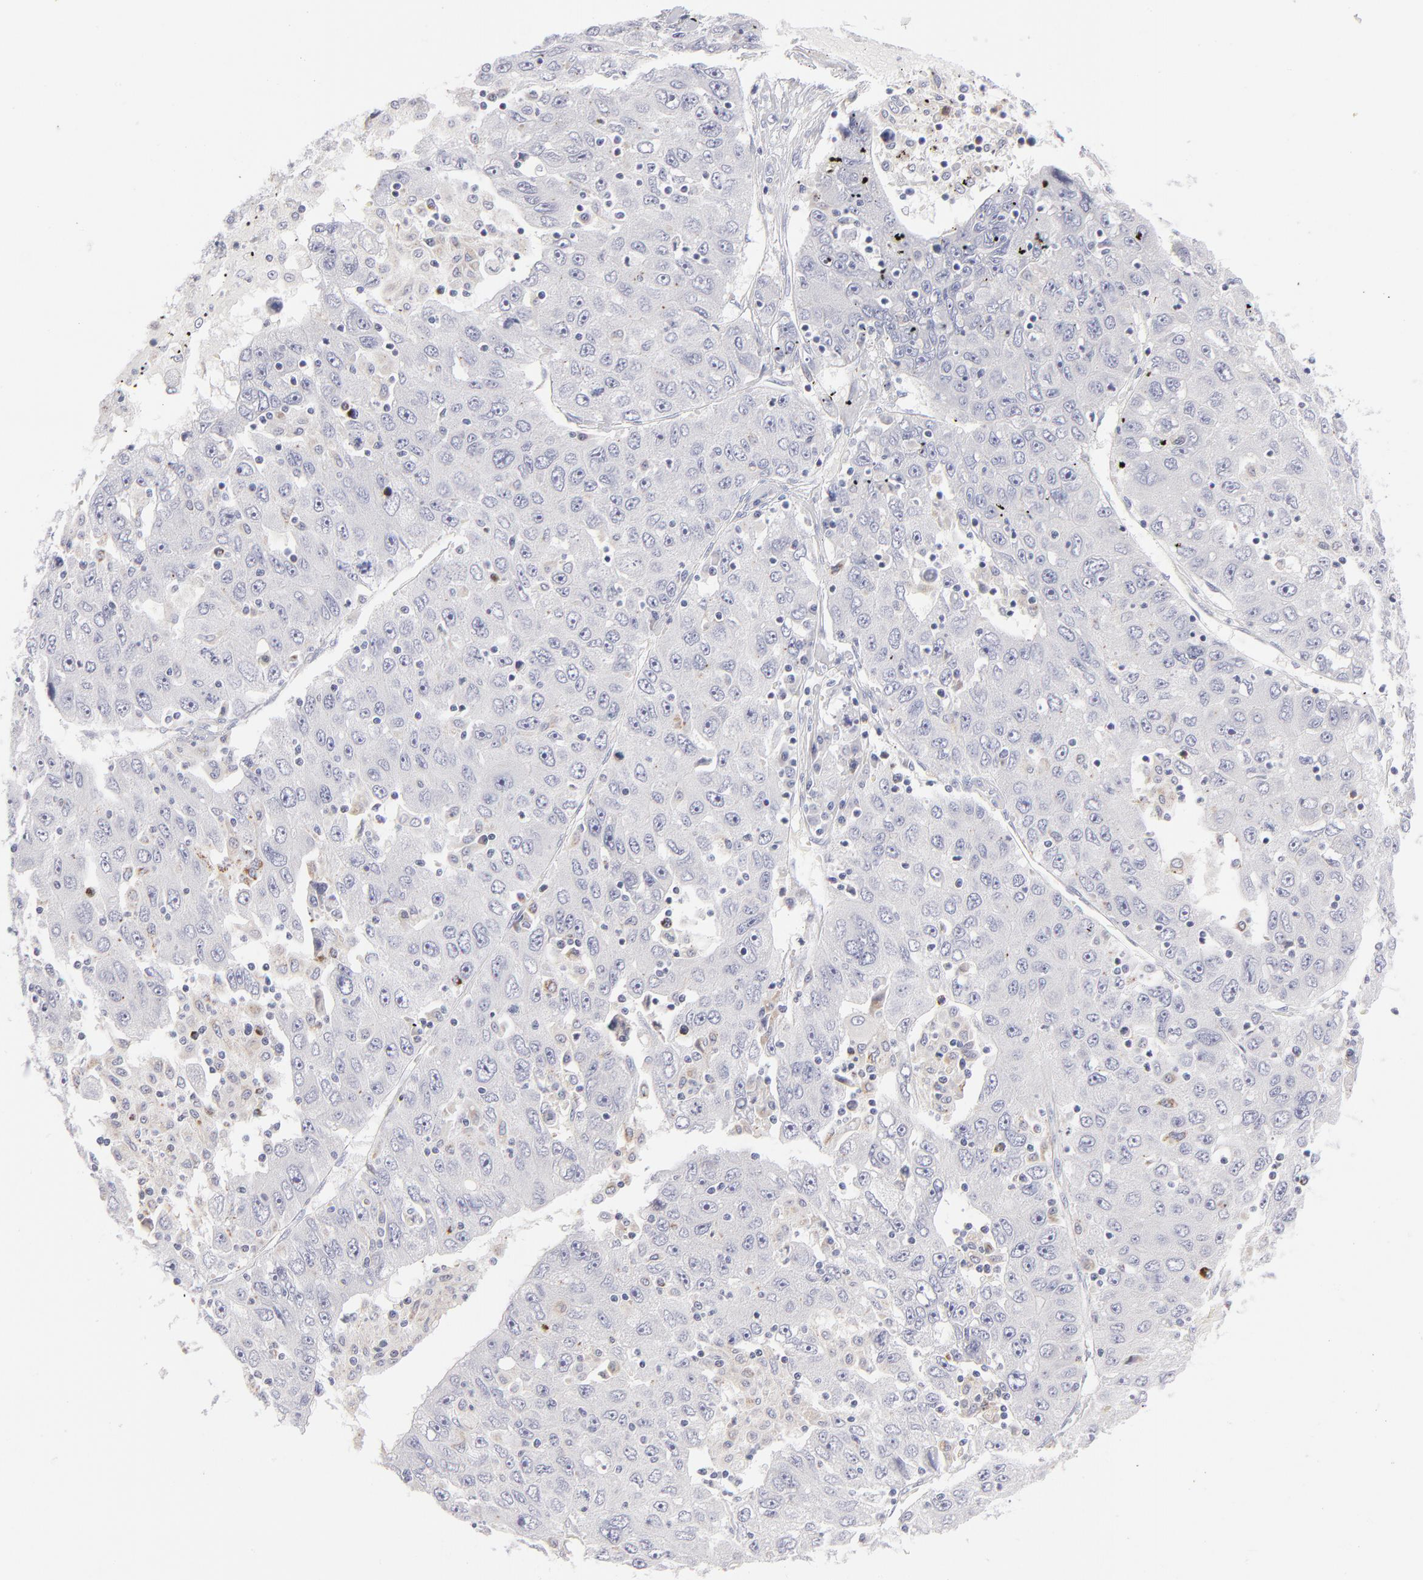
{"staining": {"intensity": "negative", "quantity": "none", "location": "none"}, "tissue": "liver cancer", "cell_type": "Tumor cells", "image_type": "cancer", "snomed": [{"axis": "morphology", "description": "Carcinoma, Hepatocellular, NOS"}, {"axis": "topography", "description": "Liver"}], "caption": "Immunohistochemistry (IHC) of liver cancer displays no staining in tumor cells.", "gene": "MTHFD2", "patient": {"sex": "male", "age": 49}}